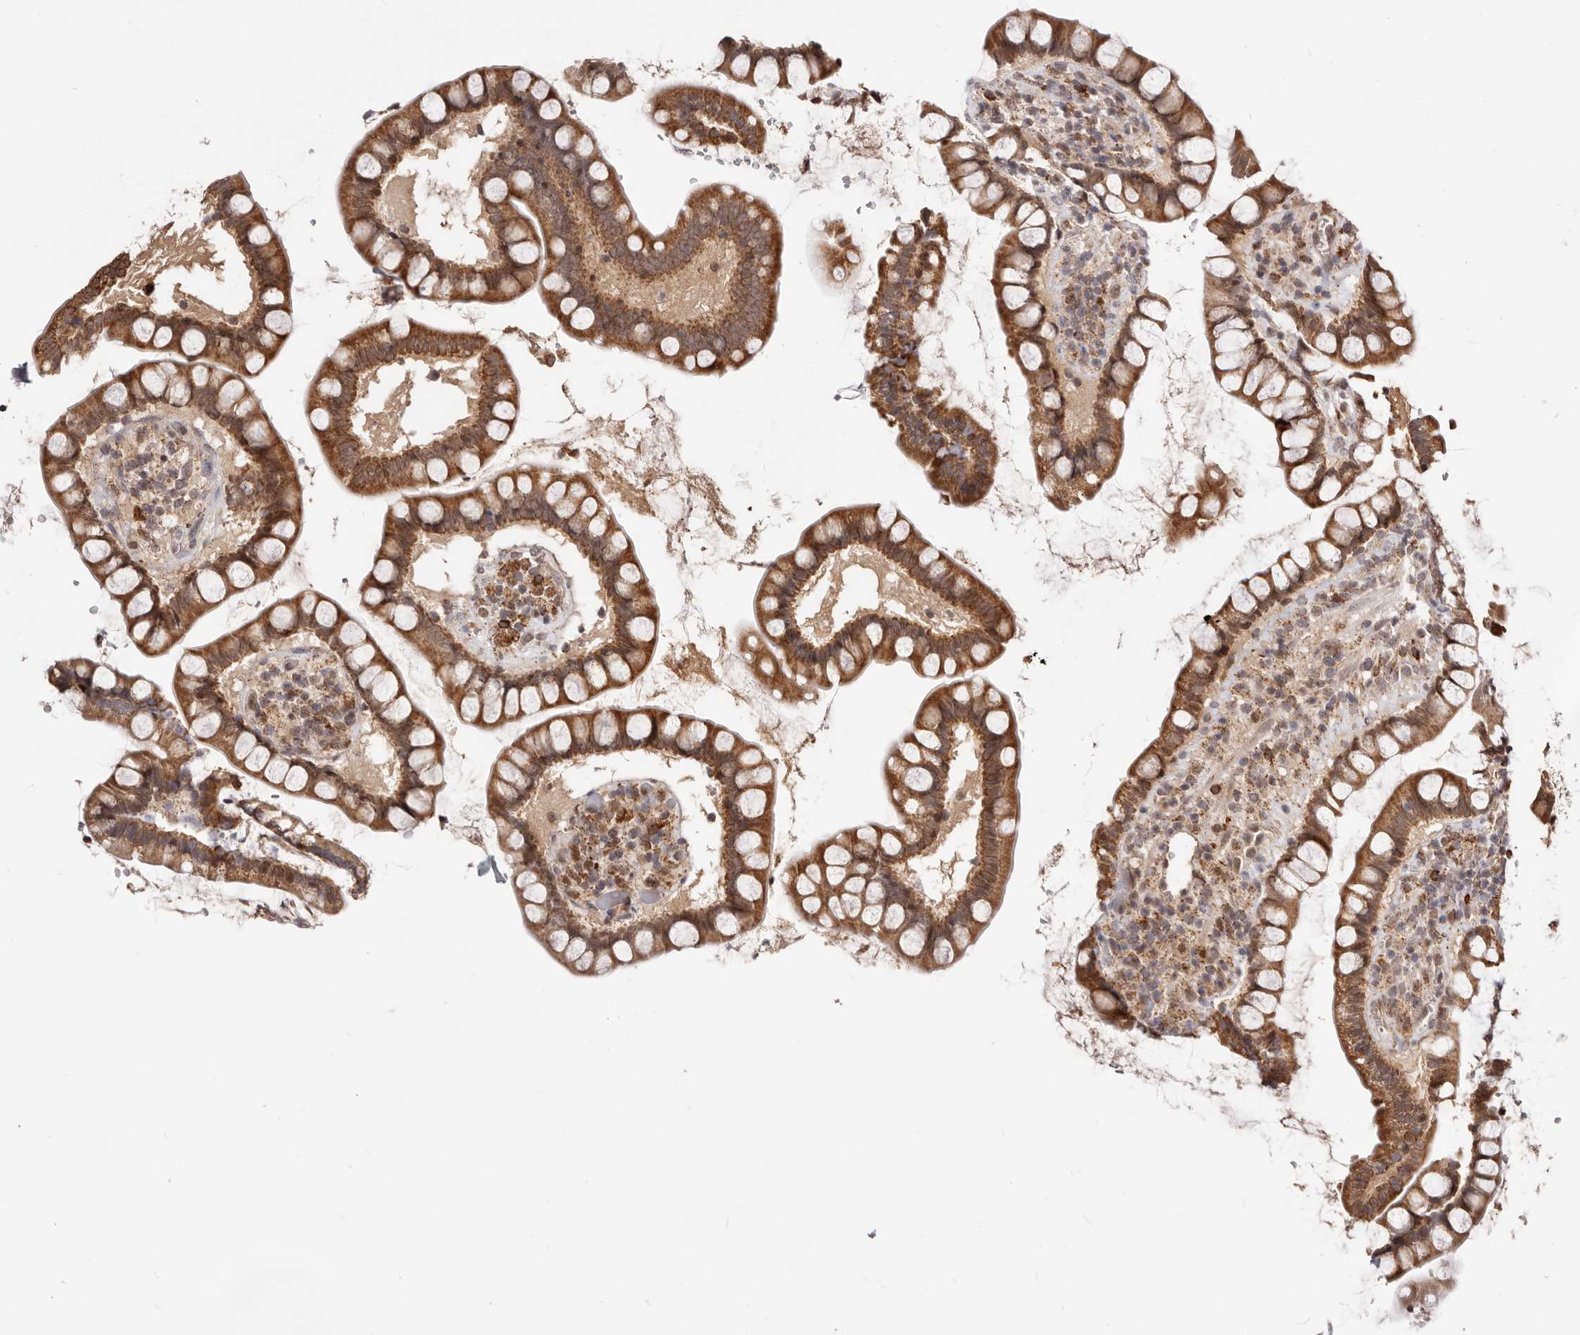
{"staining": {"intensity": "strong", "quantity": ">75%", "location": "cytoplasmic/membranous"}, "tissue": "small intestine", "cell_type": "Glandular cells", "image_type": "normal", "snomed": [{"axis": "morphology", "description": "Normal tissue, NOS"}, {"axis": "topography", "description": "Small intestine"}], "caption": "Immunohistochemical staining of benign human small intestine shows high levels of strong cytoplasmic/membranous positivity in about >75% of glandular cells.", "gene": "SEC14L1", "patient": {"sex": "female", "age": 84}}